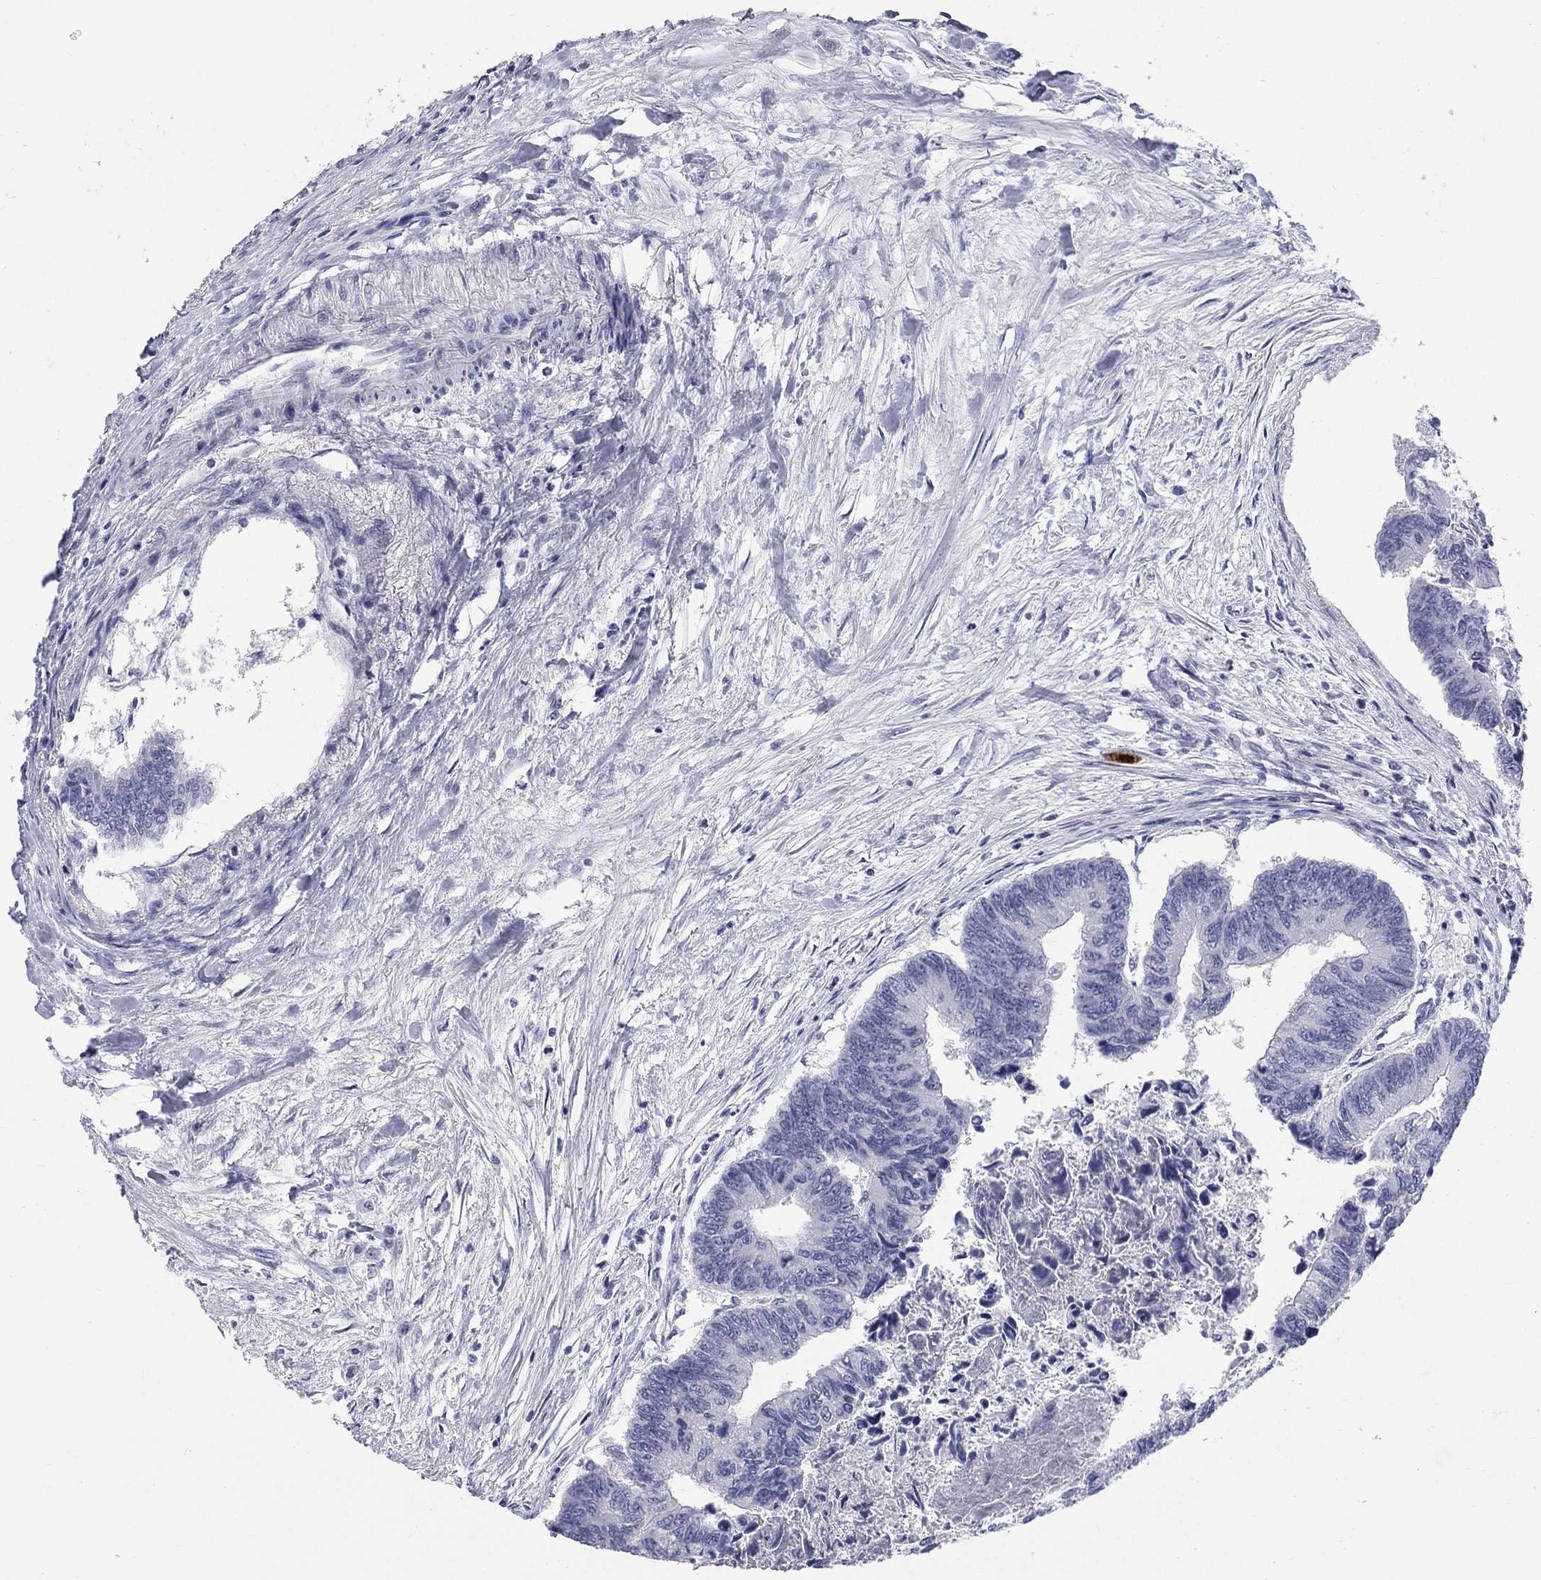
{"staining": {"intensity": "negative", "quantity": "none", "location": "none"}, "tissue": "colorectal cancer", "cell_type": "Tumor cells", "image_type": "cancer", "snomed": [{"axis": "morphology", "description": "Adenocarcinoma, NOS"}, {"axis": "topography", "description": "Colon"}], "caption": "Image shows no significant protein positivity in tumor cells of adenocarcinoma (colorectal).", "gene": "ELAVL4", "patient": {"sex": "female", "age": 65}}